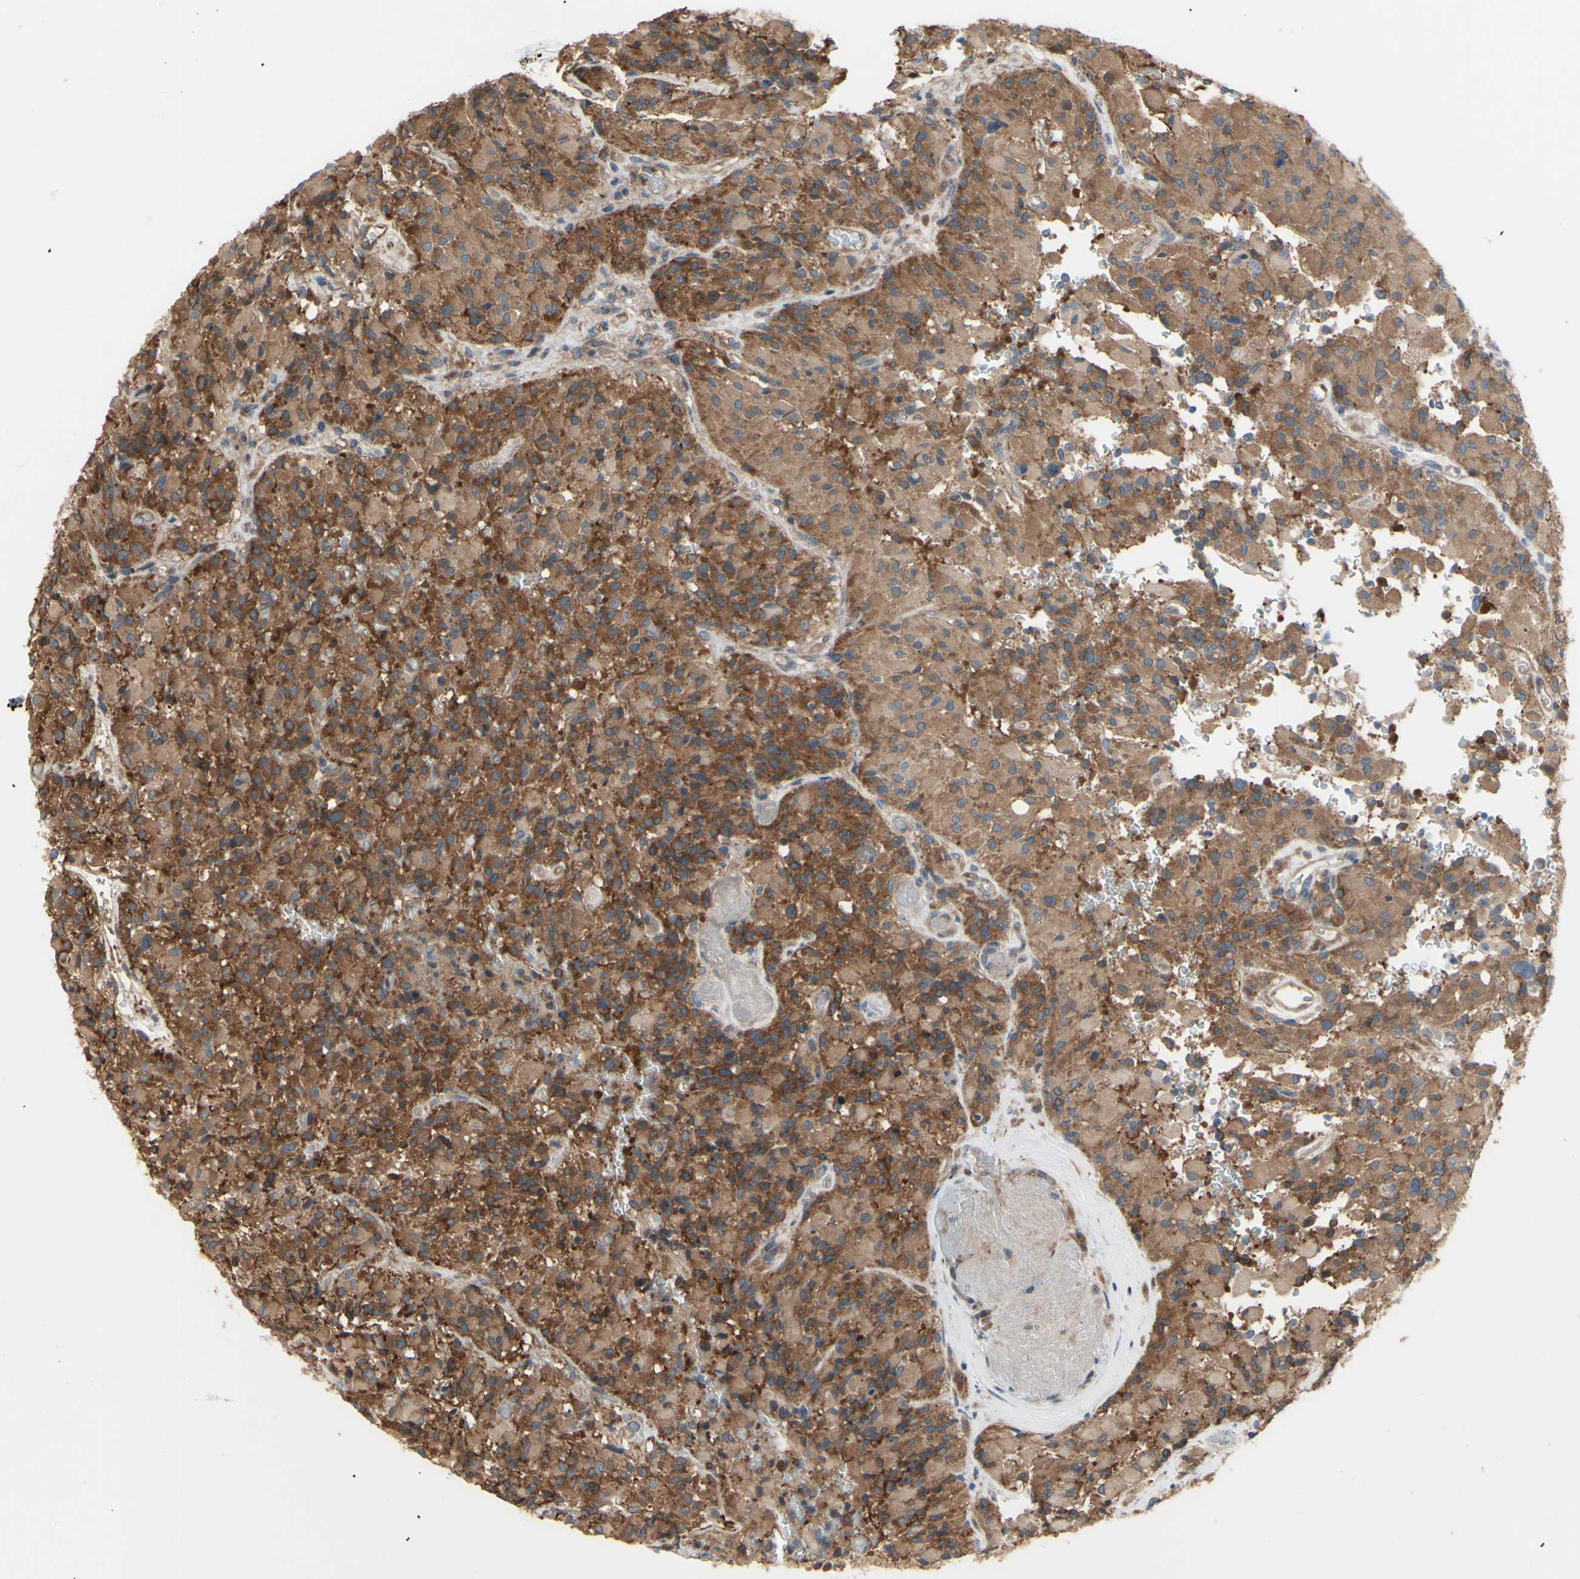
{"staining": {"intensity": "moderate", "quantity": ">75%", "location": "cytoplasmic/membranous"}, "tissue": "glioma", "cell_type": "Tumor cells", "image_type": "cancer", "snomed": [{"axis": "morphology", "description": "Glioma, malignant, High grade"}, {"axis": "topography", "description": "Brain"}], "caption": "High-power microscopy captured an immunohistochemistry (IHC) histopathology image of glioma, revealing moderate cytoplasmic/membranous expression in about >75% of tumor cells.", "gene": "DYNLRB1", "patient": {"sex": "male", "age": 71}}